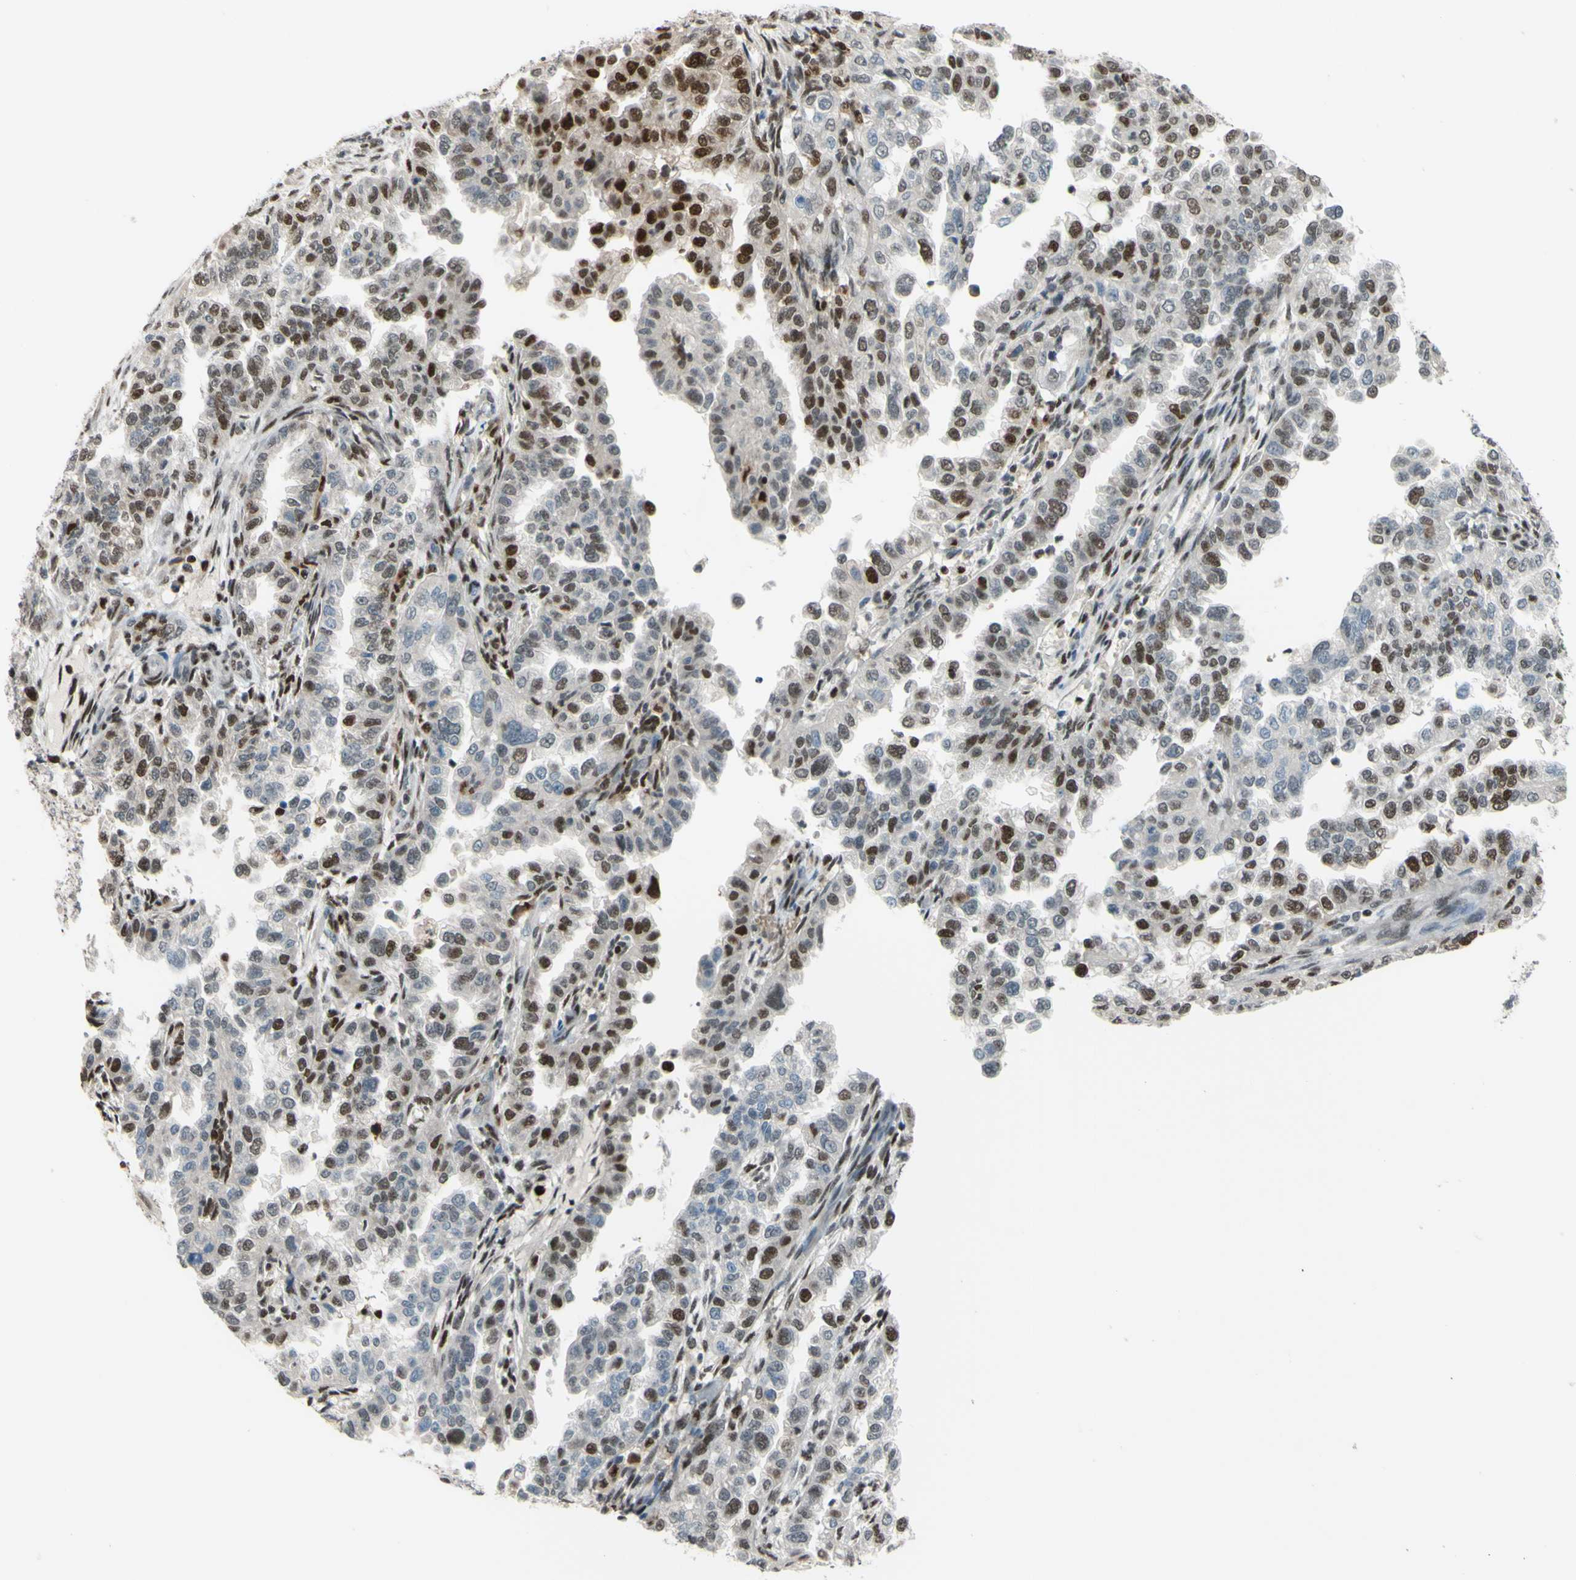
{"staining": {"intensity": "strong", "quantity": "<25%", "location": "cytoplasmic/membranous,nuclear"}, "tissue": "endometrial cancer", "cell_type": "Tumor cells", "image_type": "cancer", "snomed": [{"axis": "morphology", "description": "Adenocarcinoma, NOS"}, {"axis": "topography", "description": "Endometrium"}], "caption": "Human endometrial adenocarcinoma stained with a brown dye reveals strong cytoplasmic/membranous and nuclear positive staining in about <25% of tumor cells.", "gene": "FKBP5", "patient": {"sex": "female", "age": 85}}